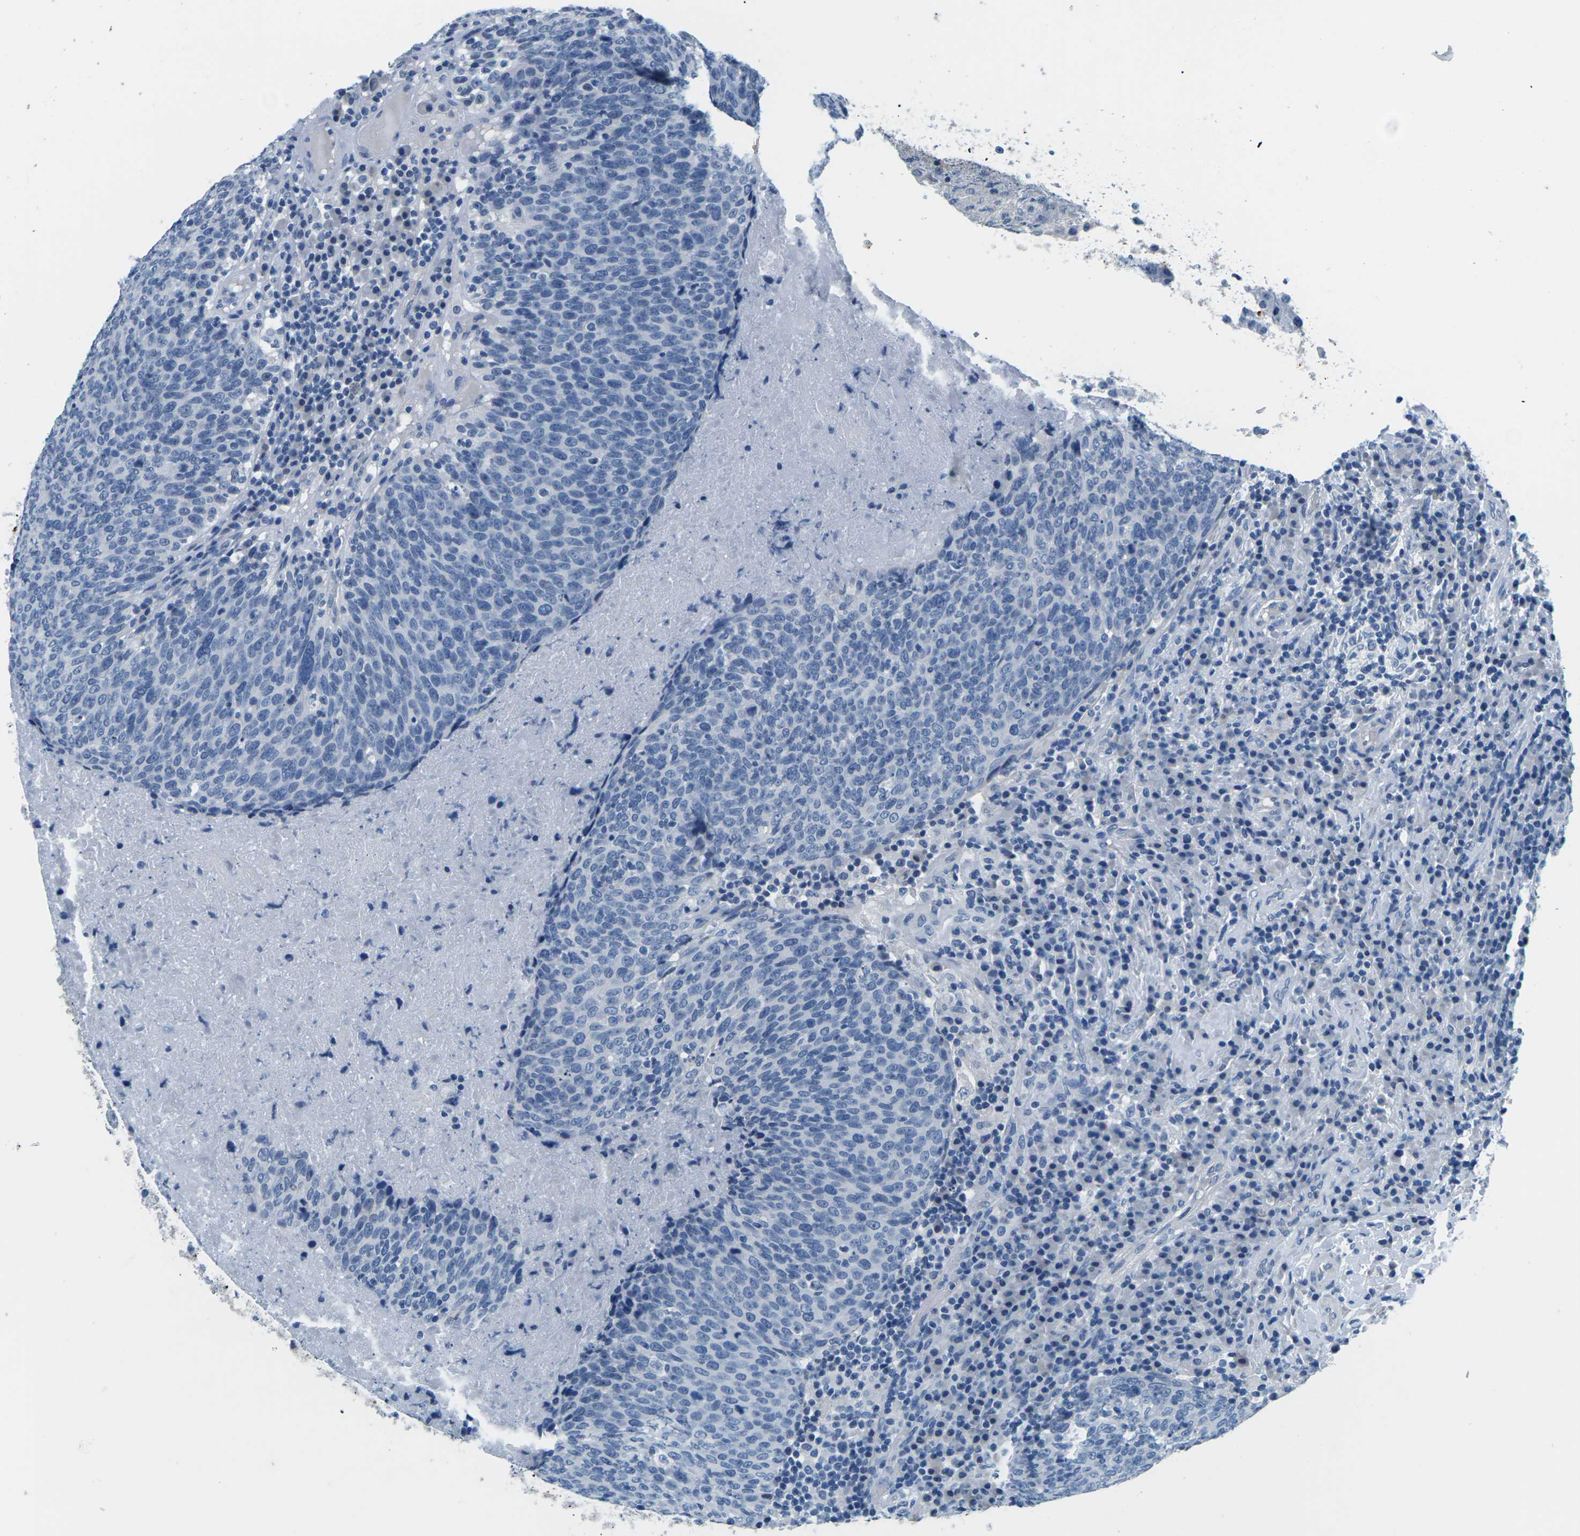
{"staining": {"intensity": "negative", "quantity": "none", "location": "none"}, "tissue": "head and neck cancer", "cell_type": "Tumor cells", "image_type": "cancer", "snomed": [{"axis": "morphology", "description": "Squamous cell carcinoma, NOS"}, {"axis": "morphology", "description": "Squamous cell carcinoma, metastatic, NOS"}, {"axis": "topography", "description": "Lymph node"}, {"axis": "topography", "description": "Head-Neck"}], "caption": "A high-resolution photomicrograph shows immunohistochemistry staining of head and neck cancer, which exhibits no significant positivity in tumor cells.", "gene": "UMOD", "patient": {"sex": "male", "age": 62}}